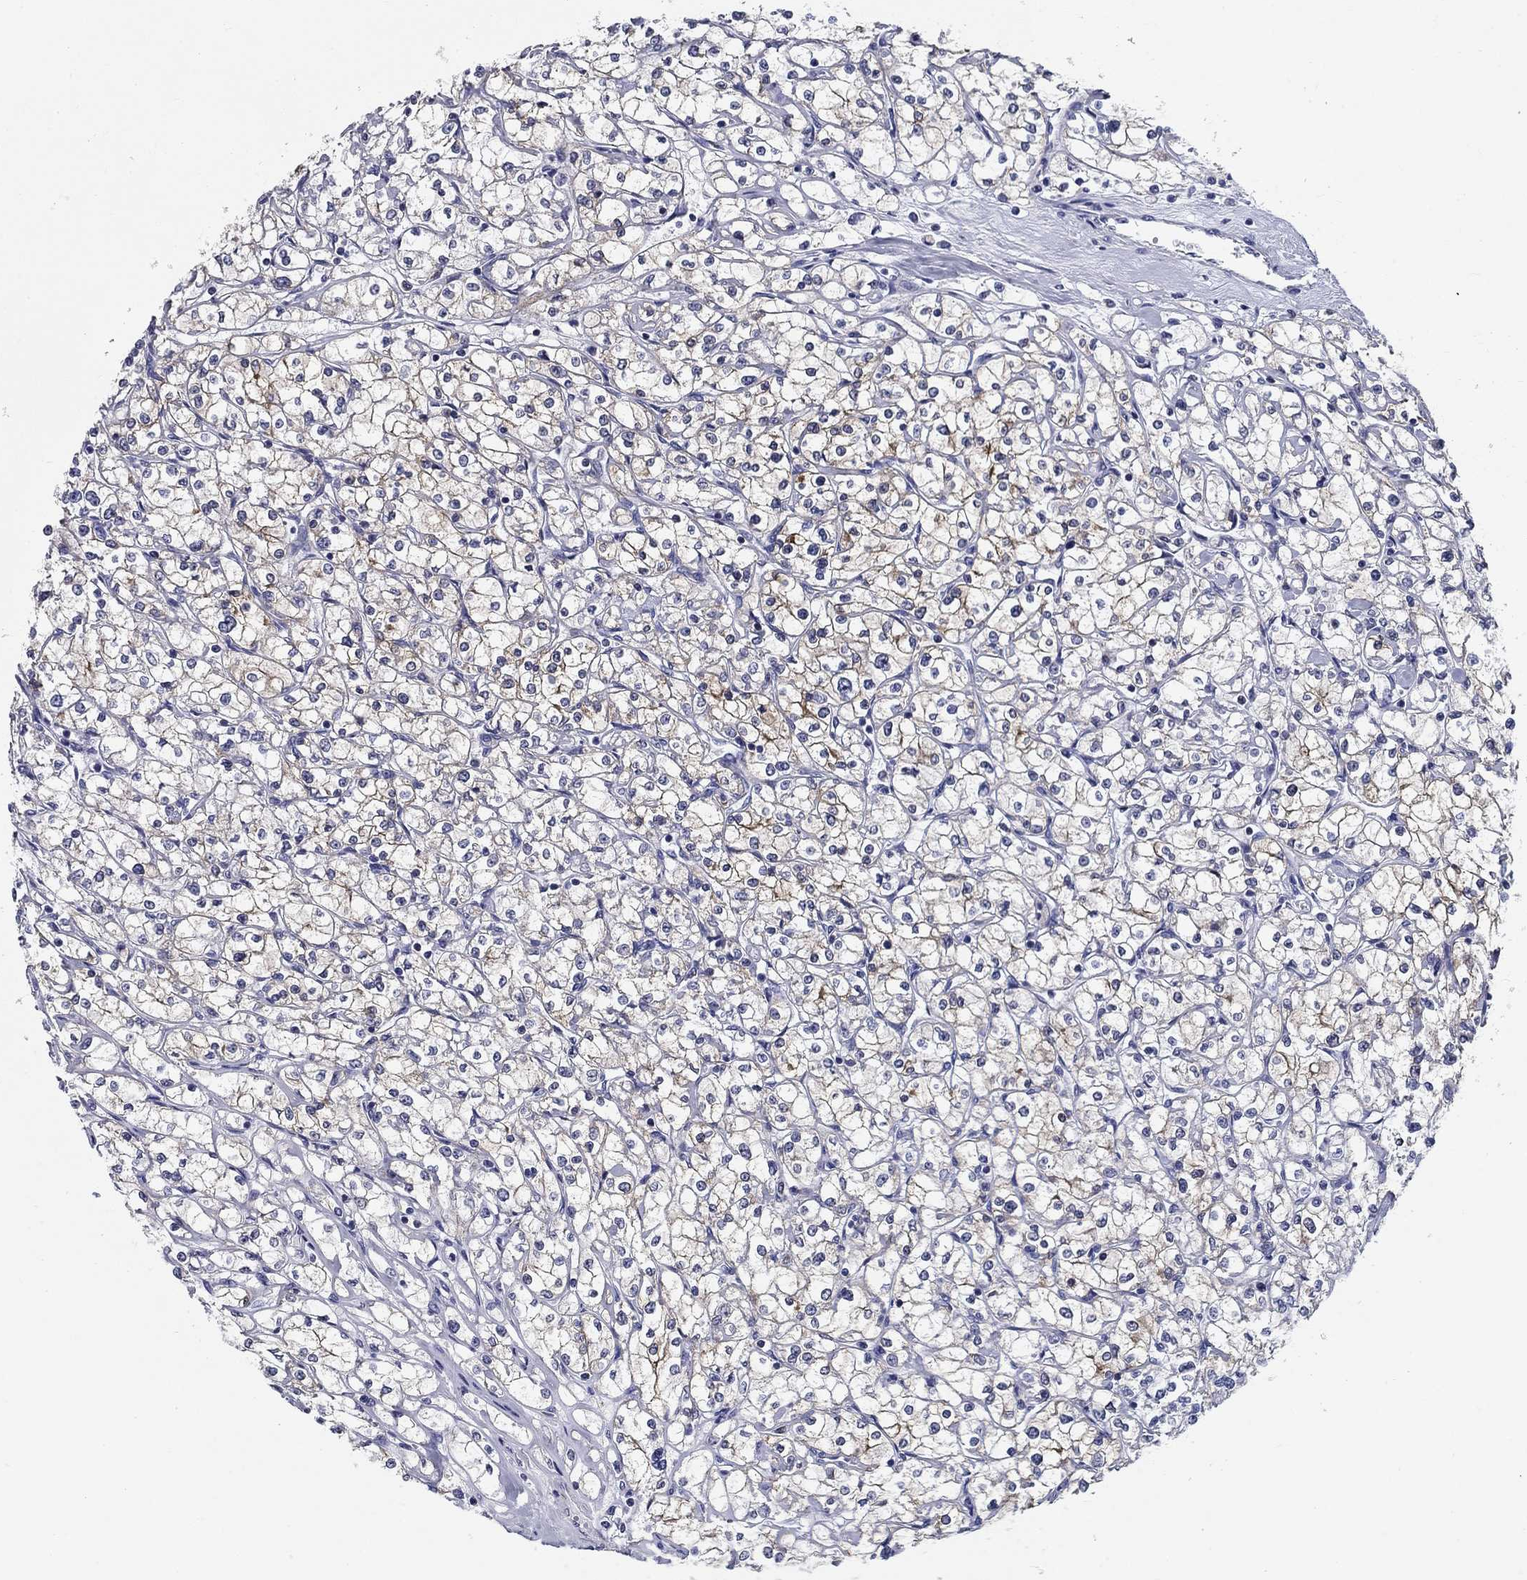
{"staining": {"intensity": "moderate", "quantity": "<25%", "location": "cytoplasmic/membranous"}, "tissue": "renal cancer", "cell_type": "Tumor cells", "image_type": "cancer", "snomed": [{"axis": "morphology", "description": "Adenocarcinoma, NOS"}, {"axis": "topography", "description": "Kidney"}], "caption": "High-magnification brightfield microscopy of renal cancer stained with DAB (3,3'-diaminobenzidine) (brown) and counterstained with hematoxylin (blue). tumor cells exhibit moderate cytoplasmic/membranous staining is appreciated in approximately<25% of cells. (Brightfield microscopy of DAB IHC at high magnification).", "gene": "UPB1", "patient": {"sex": "male", "age": 67}}